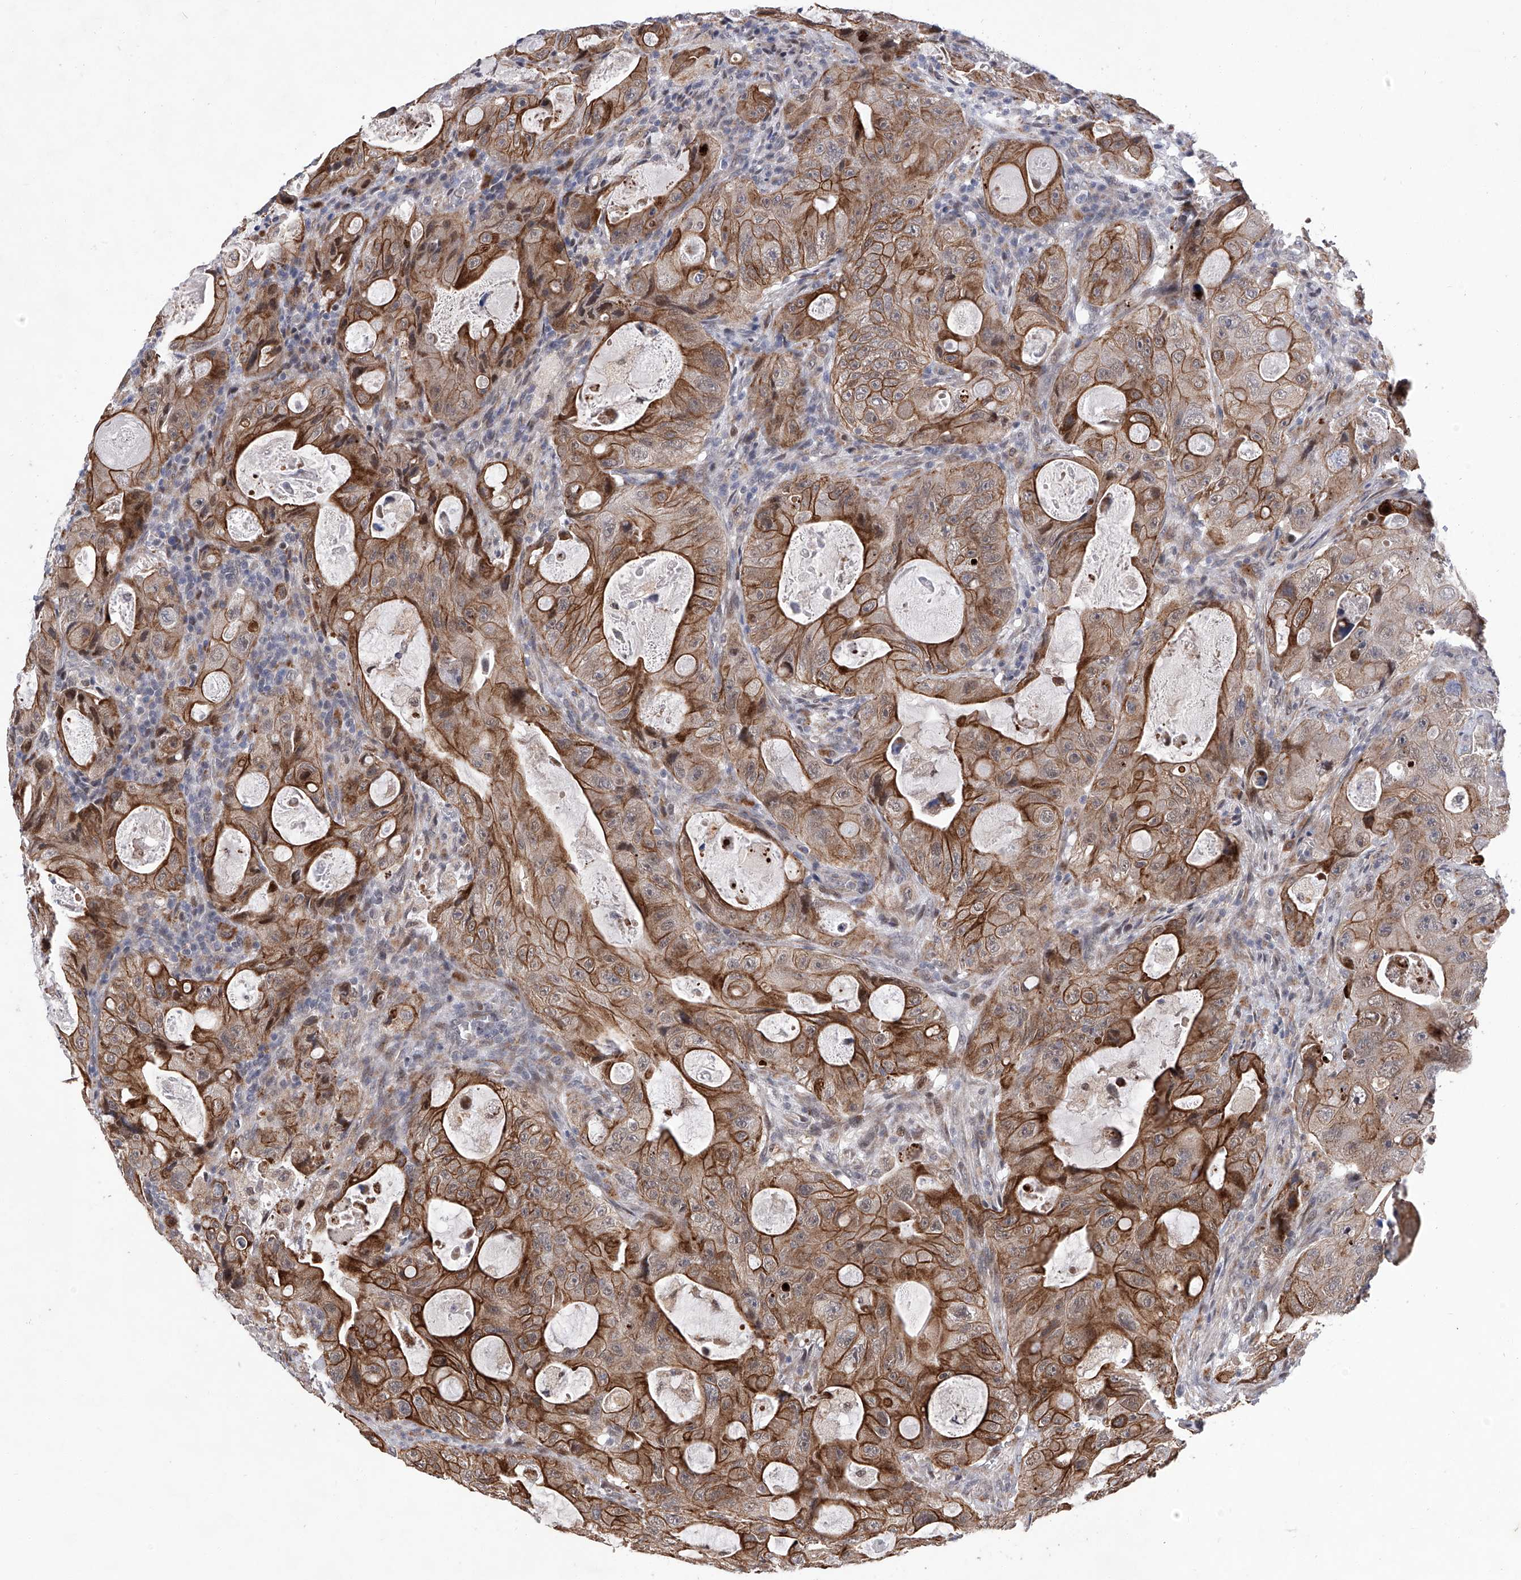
{"staining": {"intensity": "moderate", "quantity": ">75%", "location": "cytoplasmic/membranous"}, "tissue": "colorectal cancer", "cell_type": "Tumor cells", "image_type": "cancer", "snomed": [{"axis": "morphology", "description": "Adenocarcinoma, NOS"}, {"axis": "topography", "description": "Colon"}], "caption": "Colorectal adenocarcinoma tissue displays moderate cytoplasmic/membranous expression in about >75% of tumor cells", "gene": "FARP2", "patient": {"sex": "female", "age": 46}}